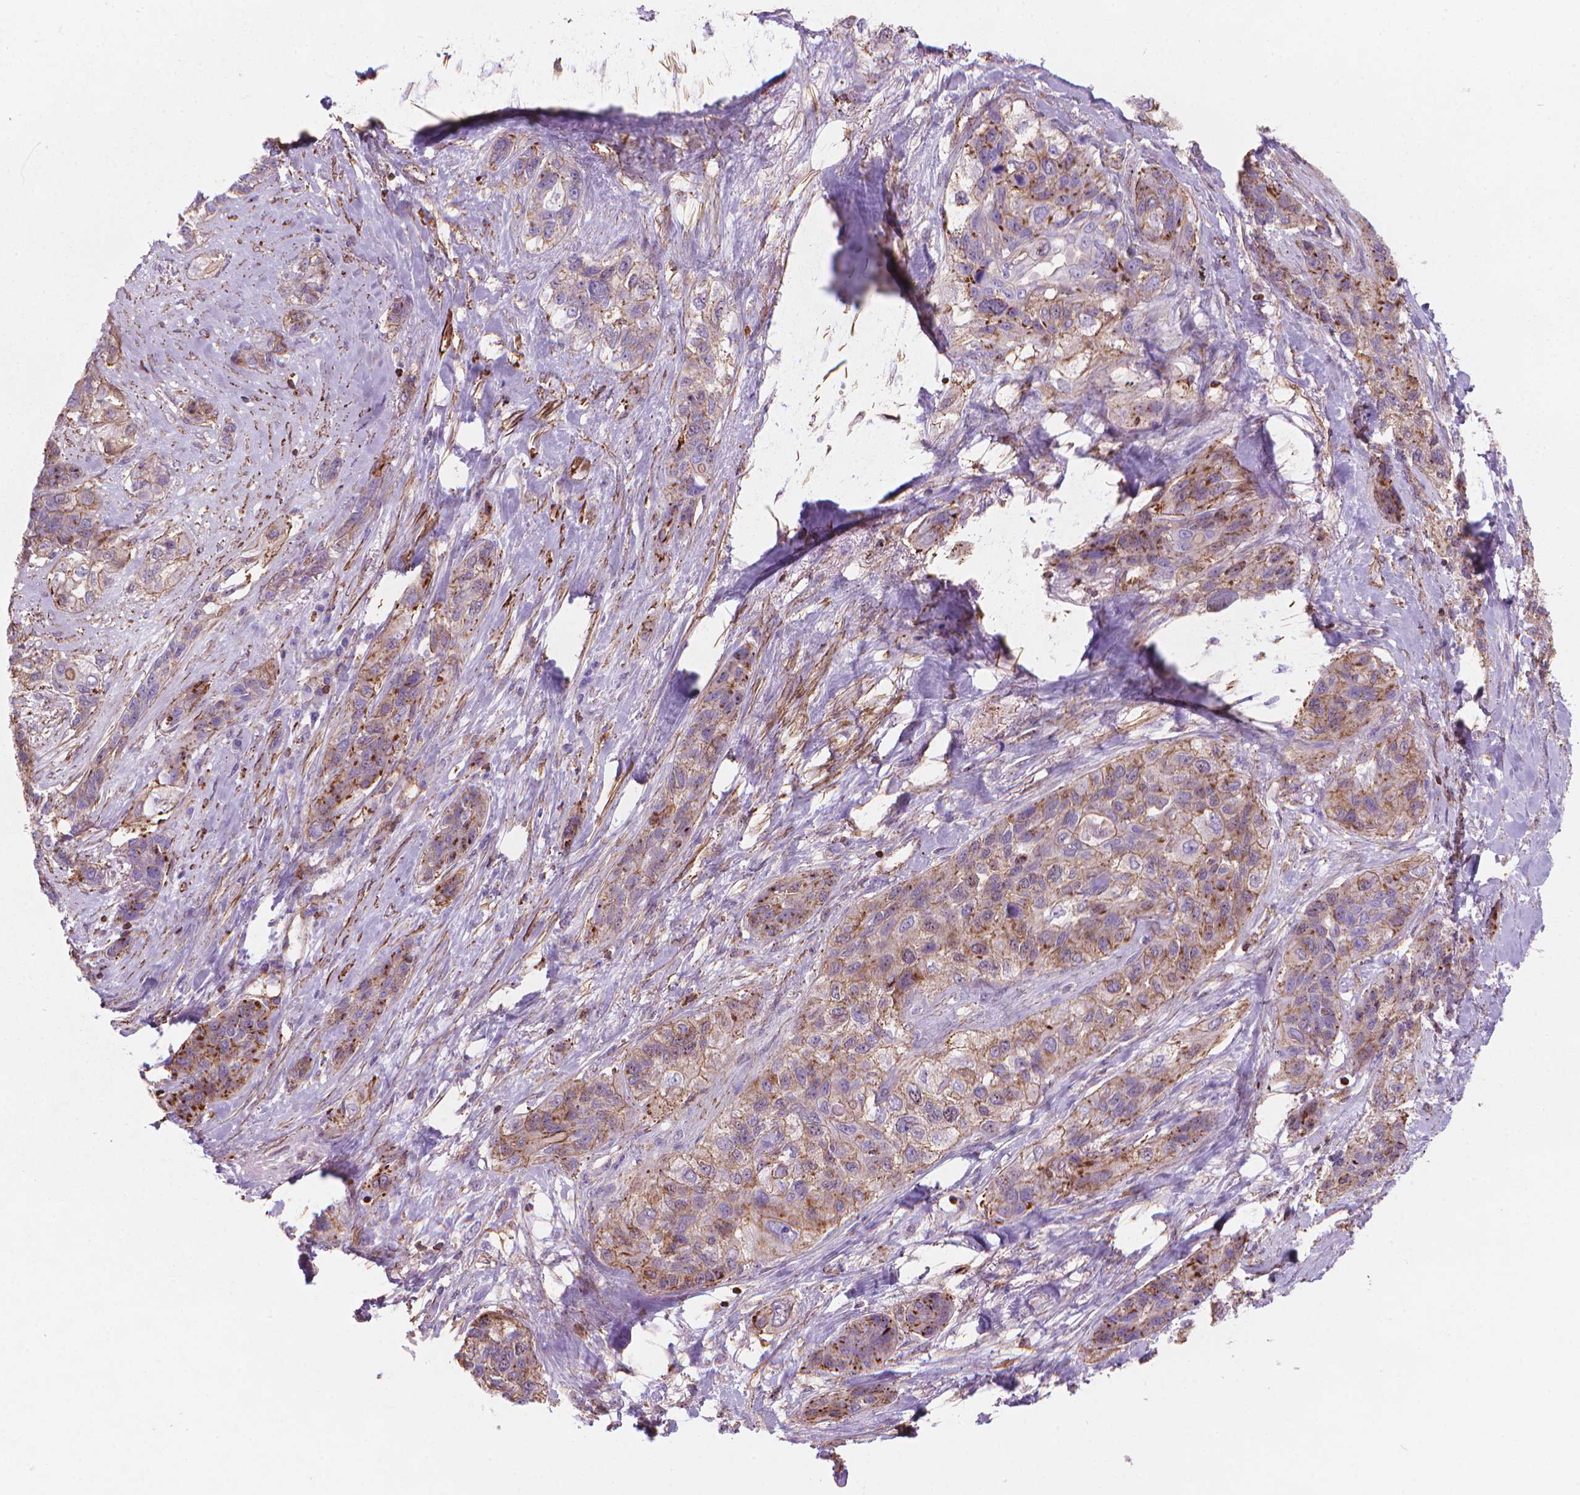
{"staining": {"intensity": "moderate", "quantity": "<25%", "location": "cytoplasmic/membranous"}, "tissue": "lung cancer", "cell_type": "Tumor cells", "image_type": "cancer", "snomed": [{"axis": "morphology", "description": "Squamous cell carcinoma, NOS"}, {"axis": "topography", "description": "Lung"}], "caption": "Immunohistochemistry (IHC) image of neoplastic tissue: human squamous cell carcinoma (lung) stained using immunohistochemistry shows low levels of moderate protein expression localized specifically in the cytoplasmic/membranous of tumor cells, appearing as a cytoplasmic/membranous brown color.", "gene": "PATJ", "patient": {"sex": "female", "age": 70}}